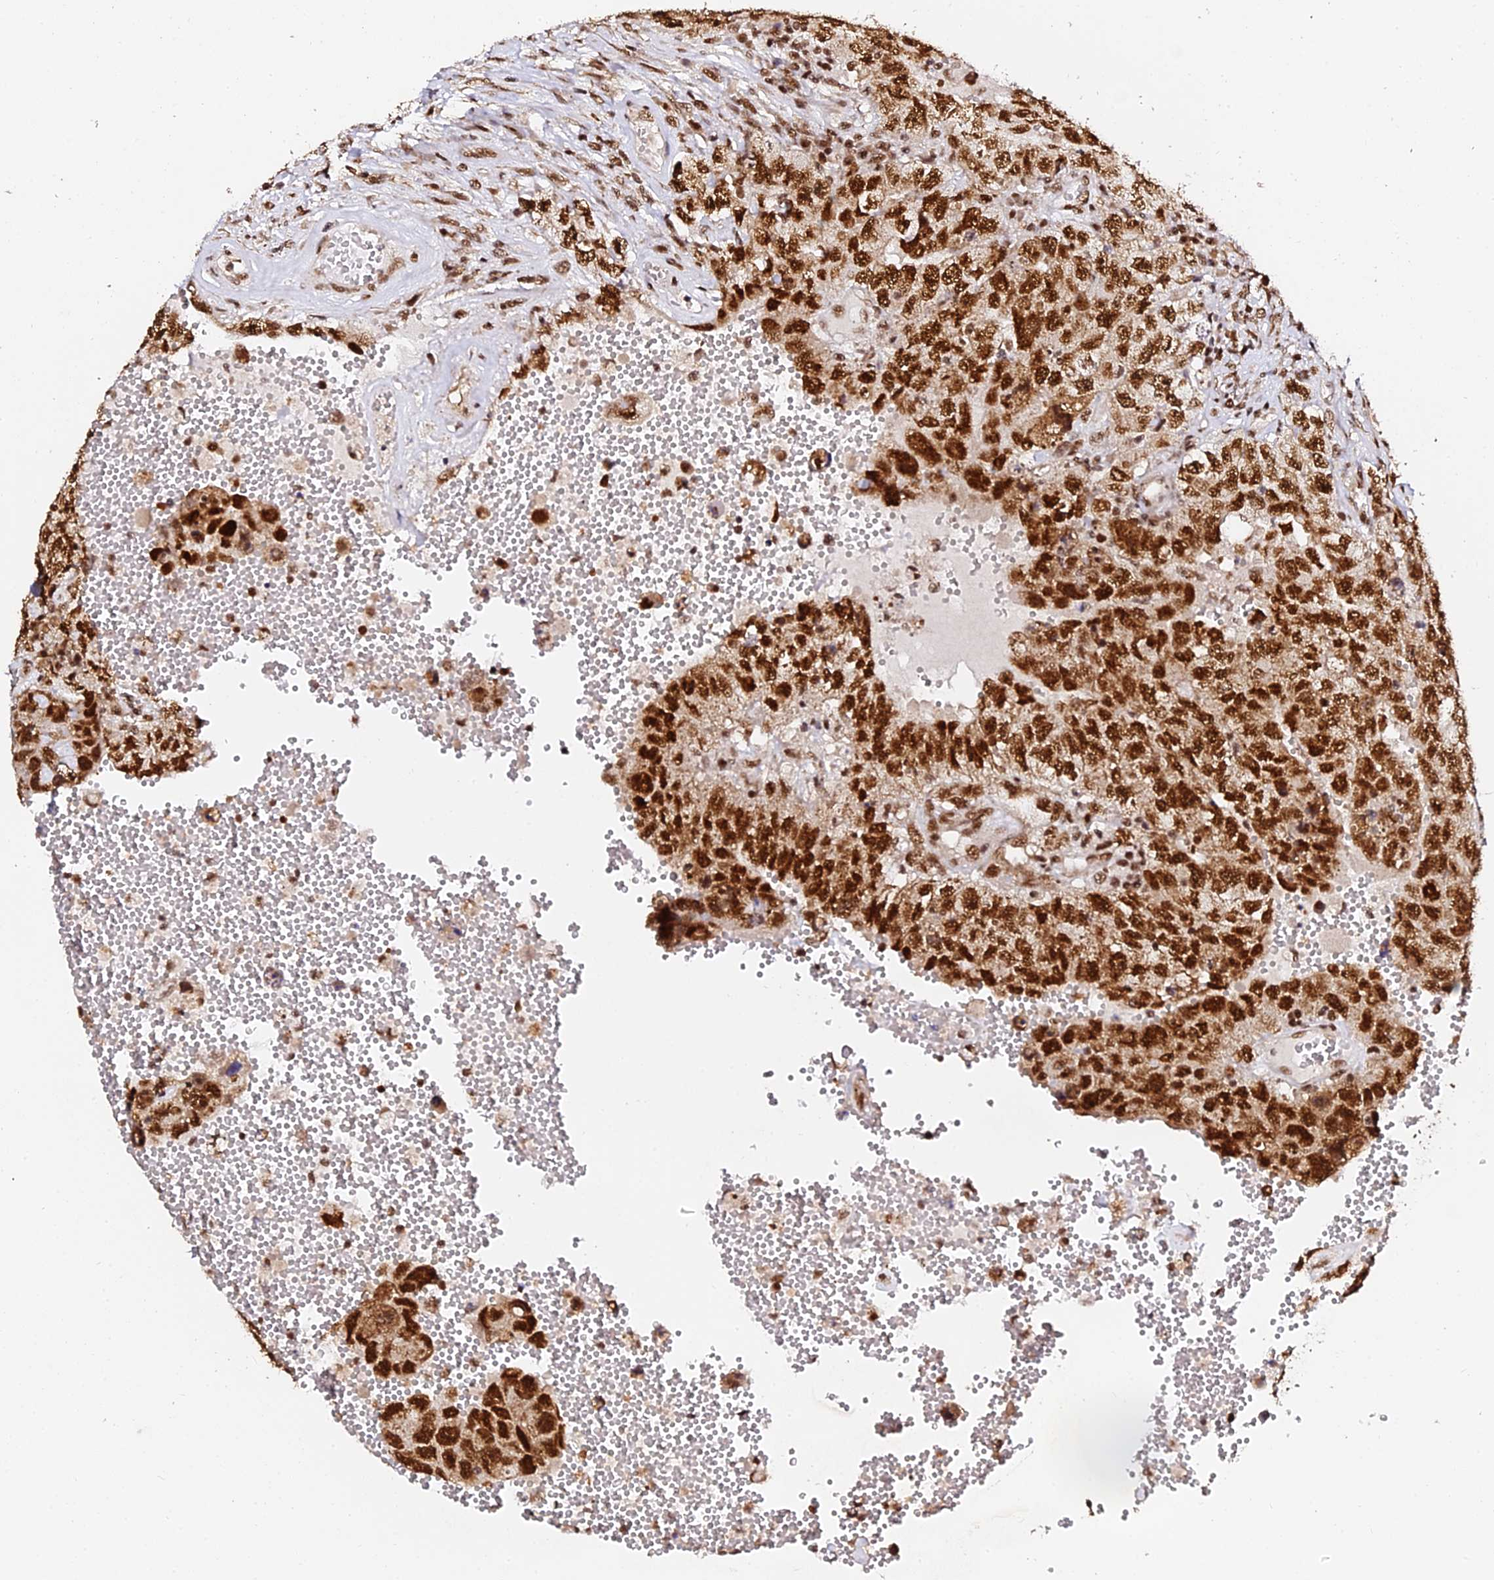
{"staining": {"intensity": "strong", "quantity": ">75%", "location": "nuclear"}, "tissue": "testis cancer", "cell_type": "Tumor cells", "image_type": "cancer", "snomed": [{"axis": "morphology", "description": "Carcinoma, Embryonal, NOS"}, {"axis": "topography", "description": "Testis"}], "caption": "The micrograph demonstrates immunohistochemical staining of testis cancer (embryonal carcinoma). There is strong nuclear positivity is appreciated in approximately >75% of tumor cells.", "gene": "MCRS1", "patient": {"sex": "male", "age": 26}}